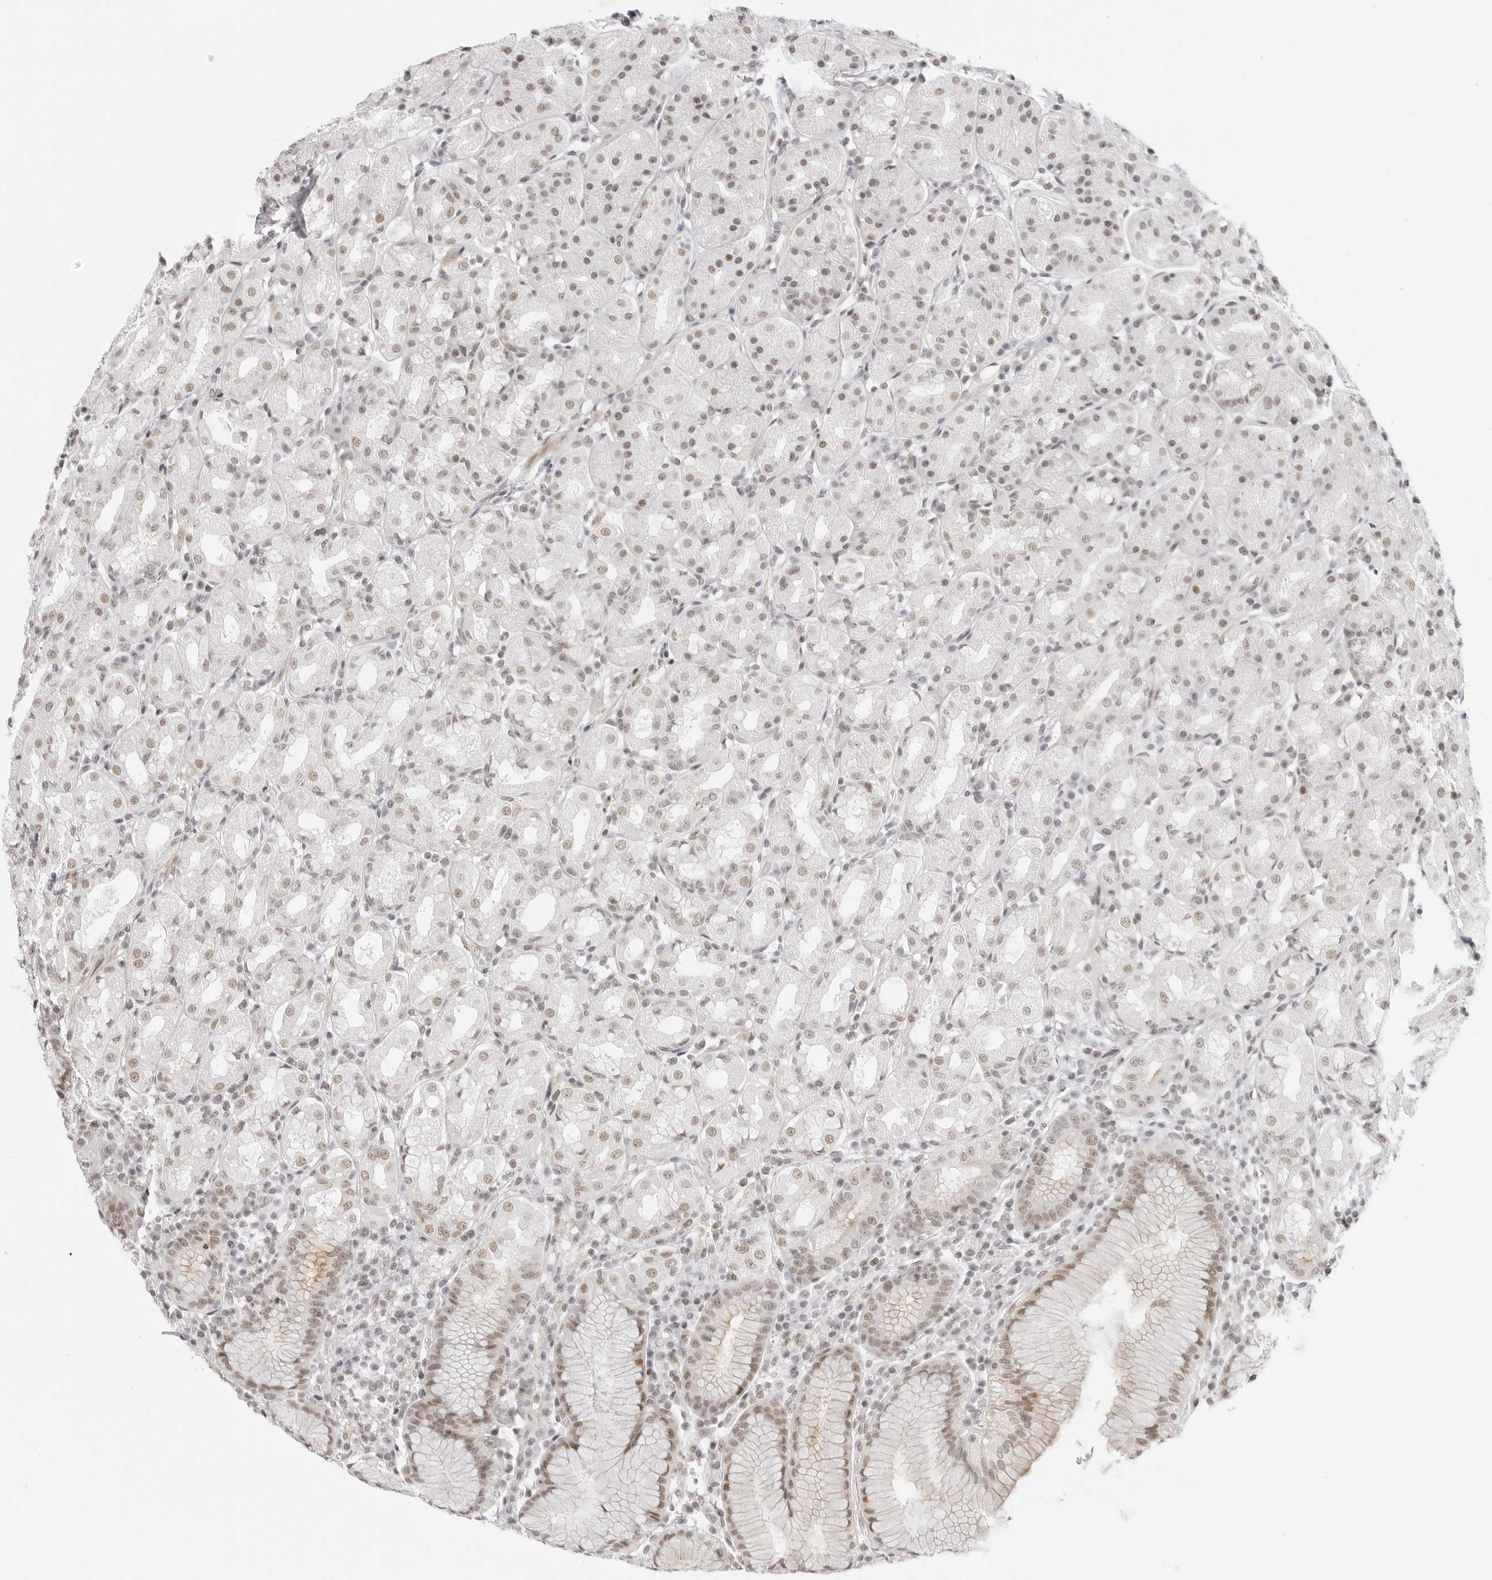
{"staining": {"intensity": "weak", "quantity": "25%-75%", "location": "nuclear"}, "tissue": "stomach", "cell_type": "Glandular cells", "image_type": "normal", "snomed": [{"axis": "morphology", "description": "Normal tissue, NOS"}, {"axis": "topography", "description": "Stomach, lower"}], "caption": "A photomicrograph showing weak nuclear positivity in approximately 25%-75% of glandular cells in benign stomach, as visualized by brown immunohistochemical staining.", "gene": "TCIM", "patient": {"sex": "female", "age": 56}}